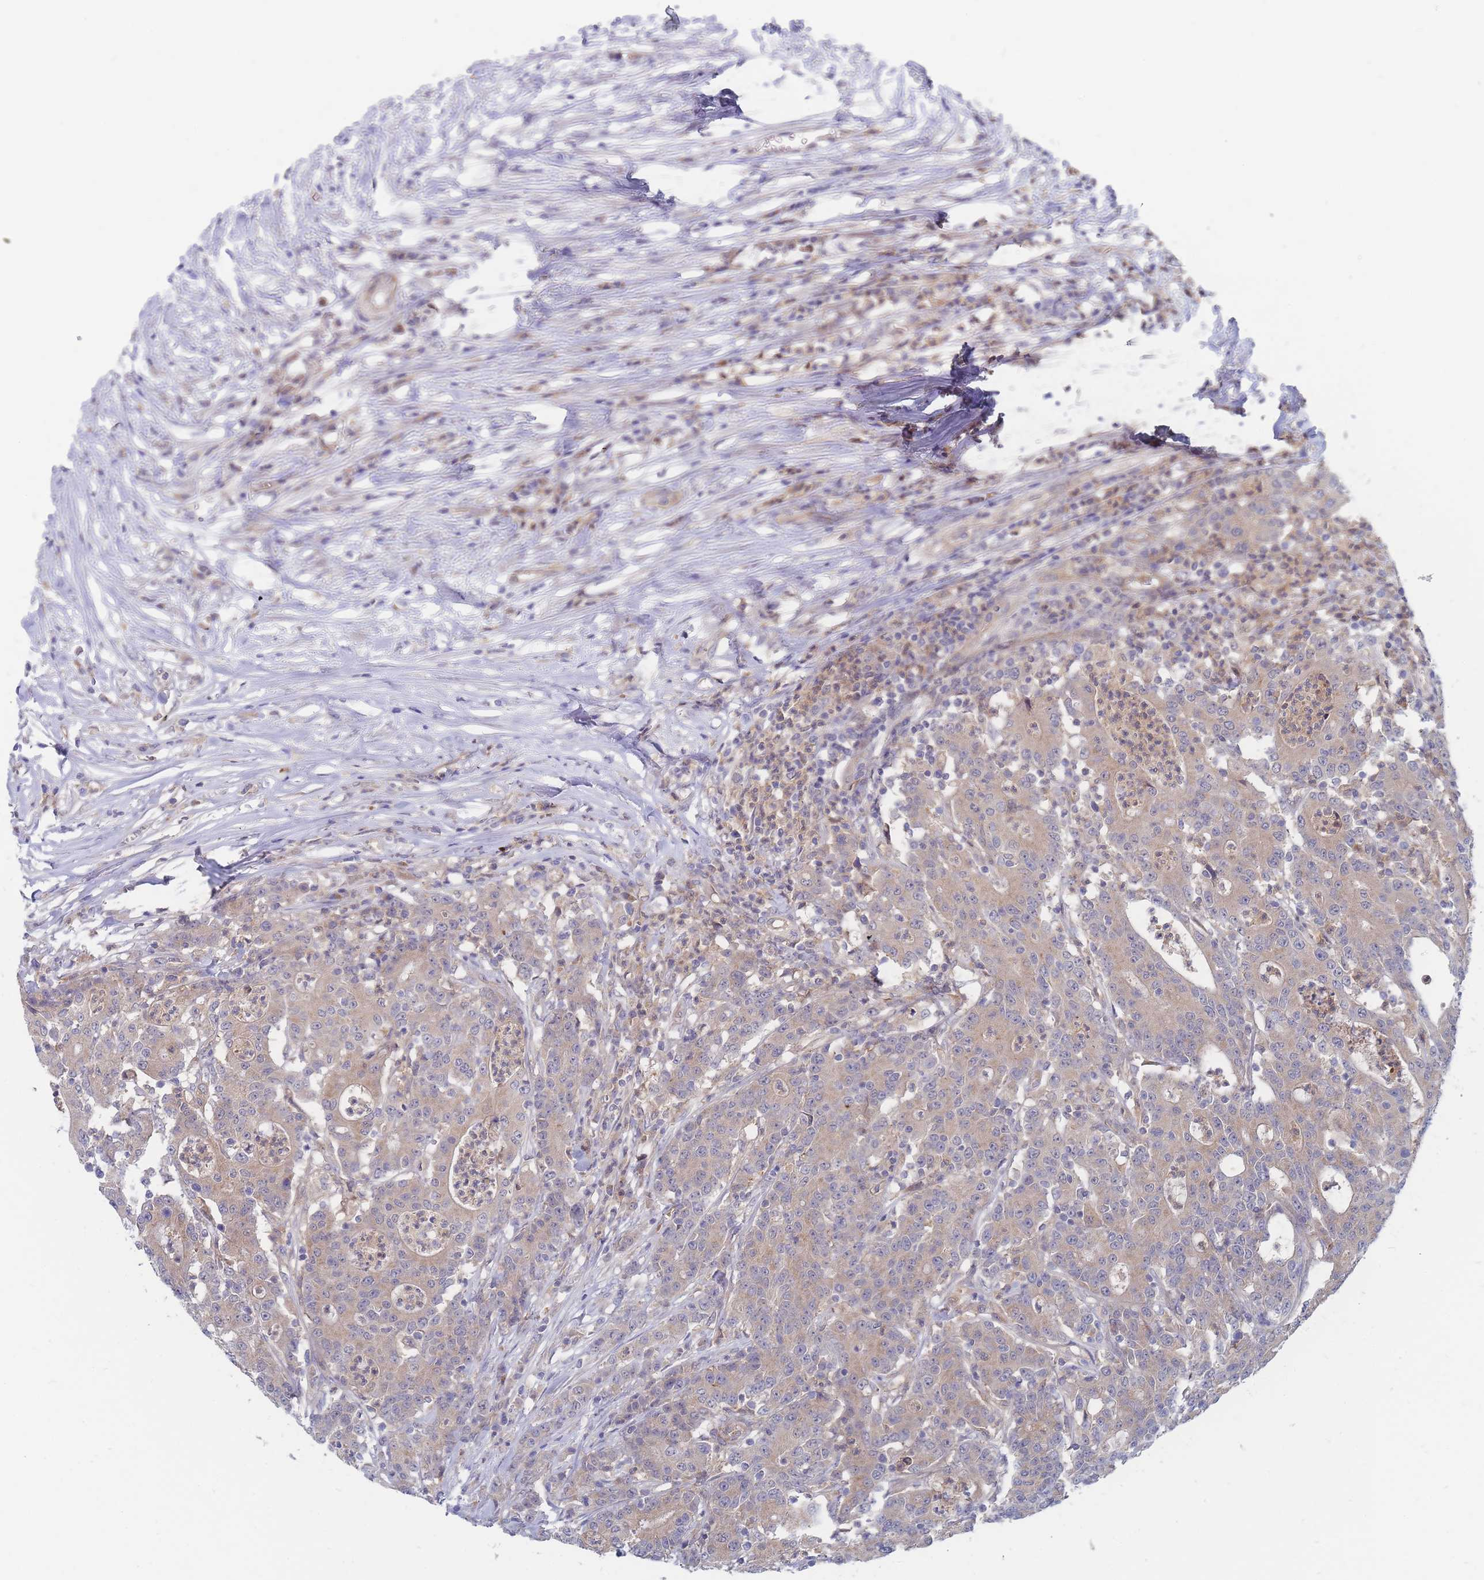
{"staining": {"intensity": "moderate", "quantity": "25%-75%", "location": "cytoplasmic/membranous"}, "tissue": "colorectal cancer", "cell_type": "Tumor cells", "image_type": "cancer", "snomed": [{"axis": "morphology", "description": "Adenocarcinoma, NOS"}, {"axis": "topography", "description": "Colon"}], "caption": "Adenocarcinoma (colorectal) tissue shows moderate cytoplasmic/membranous staining in approximately 25%-75% of tumor cells The staining was performed using DAB (3,3'-diaminobenzidine) to visualize the protein expression in brown, while the nuclei were stained in blue with hematoxylin (Magnification: 20x).", "gene": "NUB1", "patient": {"sex": "male", "age": 83}}